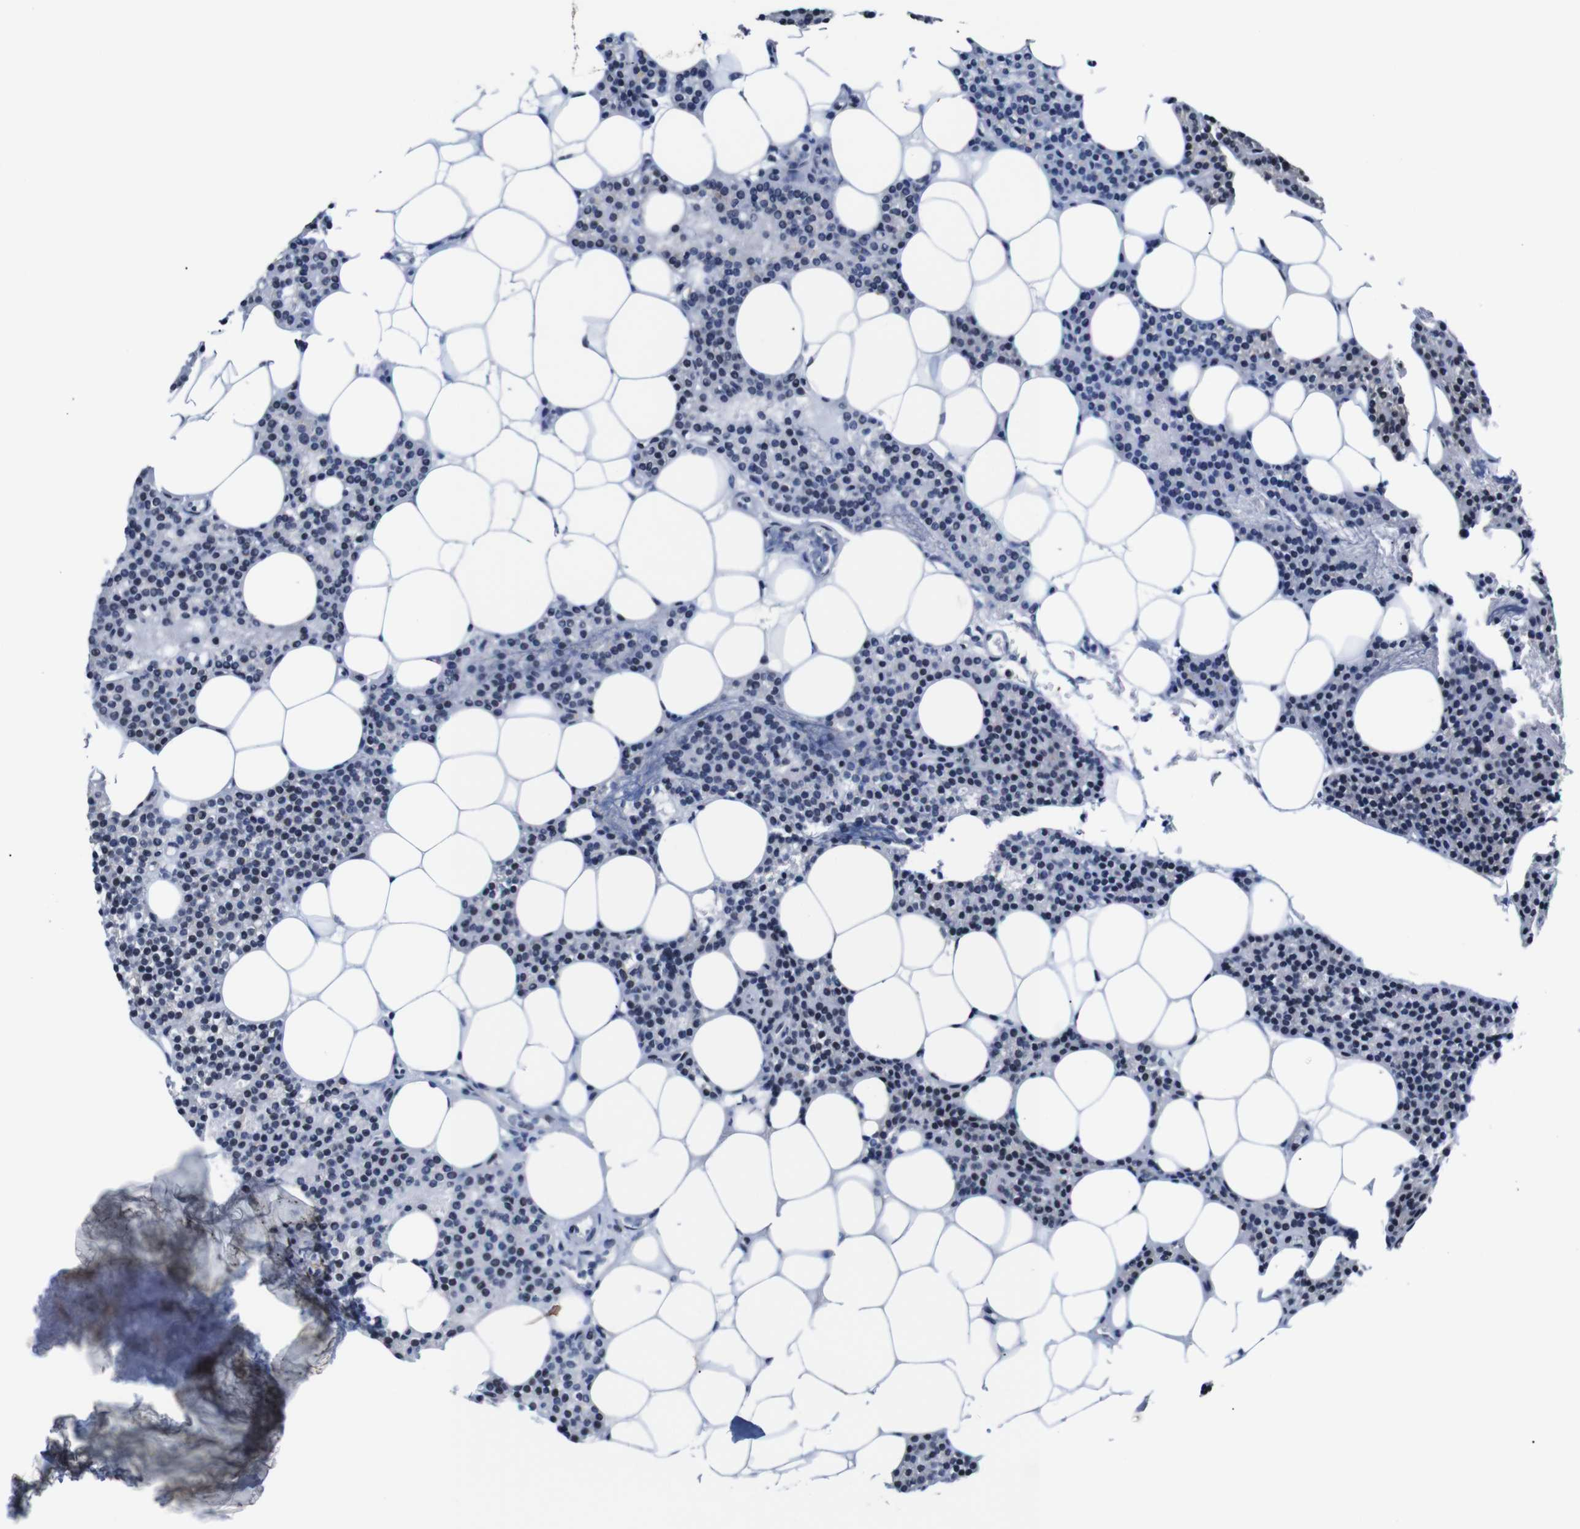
{"staining": {"intensity": "moderate", "quantity": "25%-75%", "location": "cytoplasmic/membranous,nuclear"}, "tissue": "parathyroid gland", "cell_type": "Glandular cells", "image_type": "normal", "snomed": [{"axis": "morphology", "description": "Normal tissue, NOS"}, {"axis": "morphology", "description": "Adenoma, NOS"}, {"axis": "topography", "description": "Parathyroid gland"}], "caption": "Glandular cells reveal moderate cytoplasmic/membranous,nuclear expression in approximately 25%-75% of cells in unremarkable parathyroid gland.", "gene": "GATA6", "patient": {"sex": "female", "age": 51}}